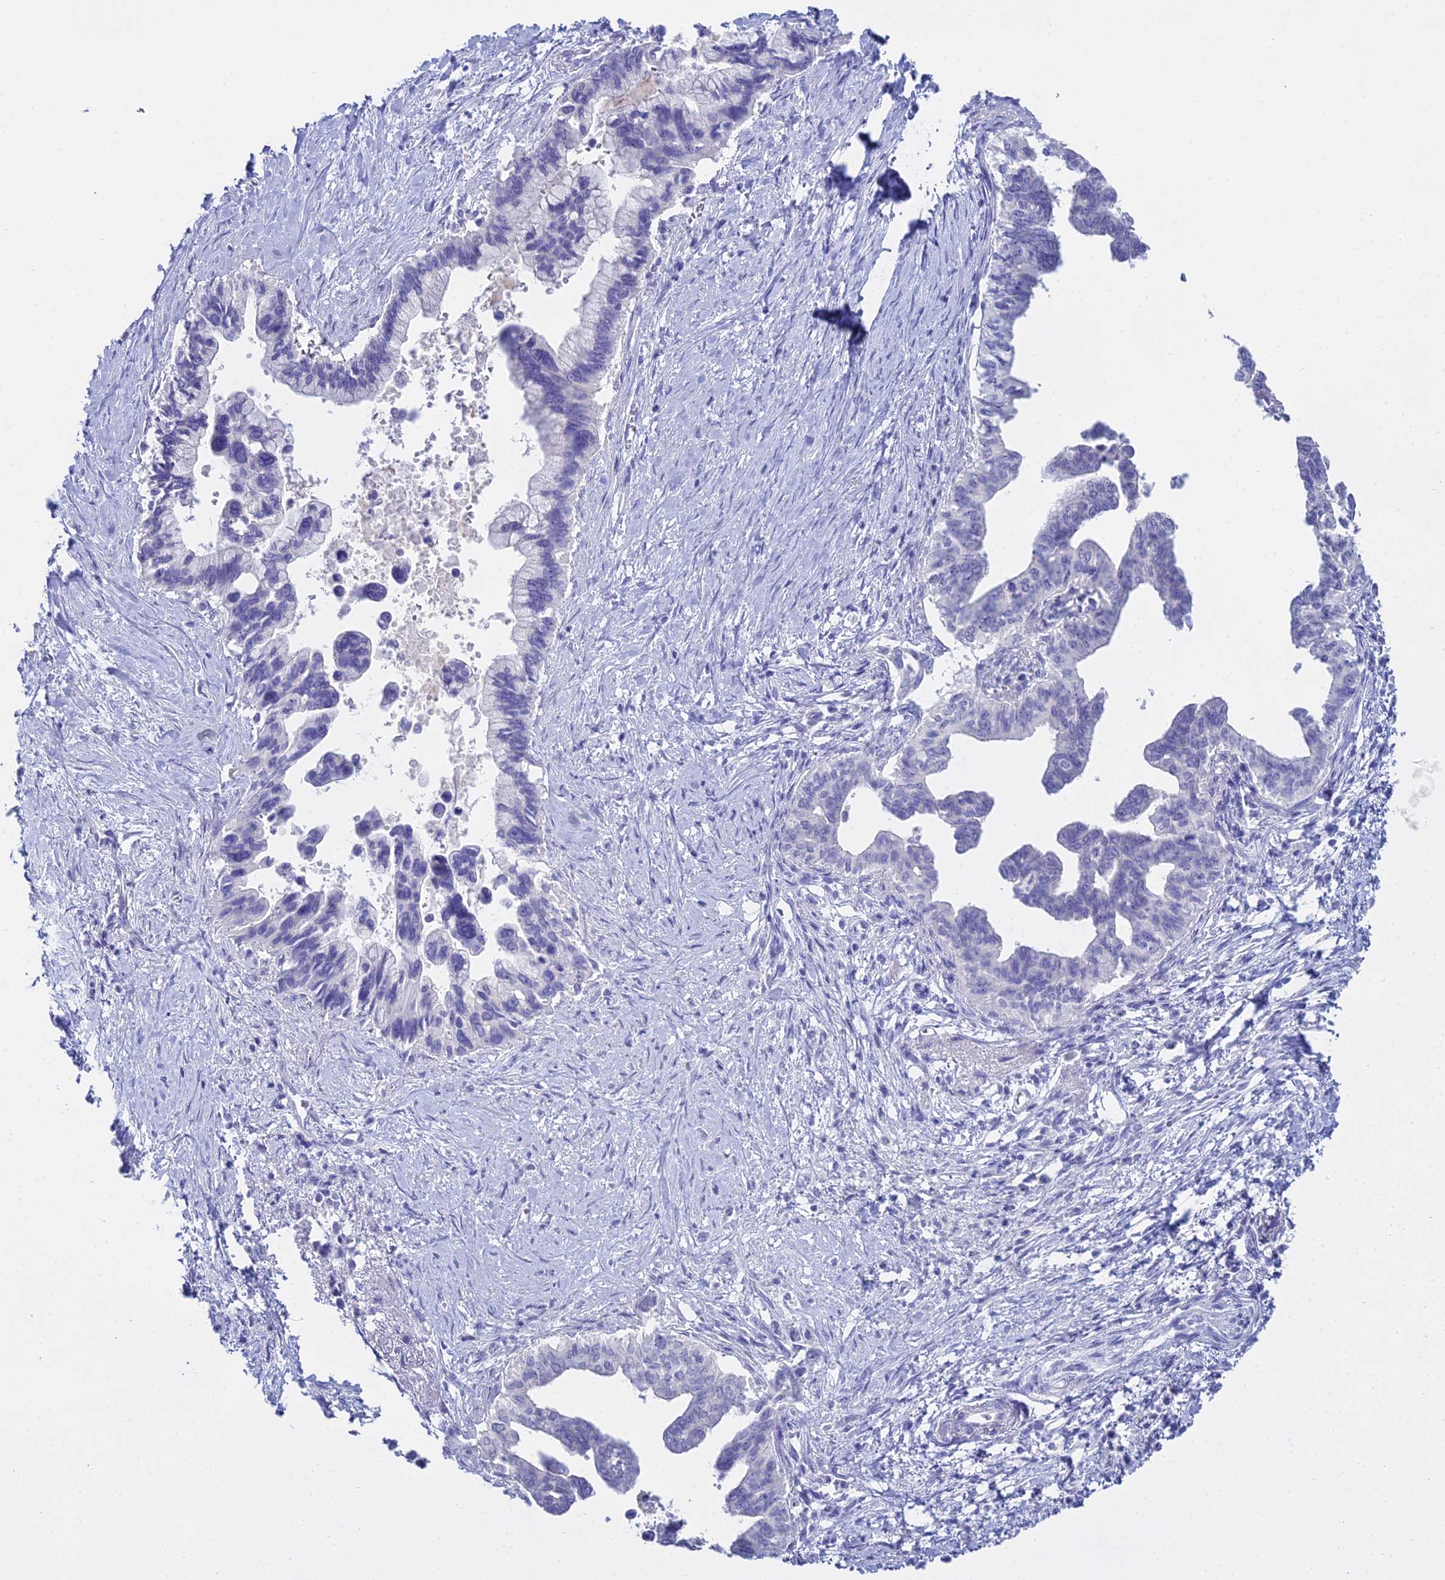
{"staining": {"intensity": "negative", "quantity": "none", "location": "none"}, "tissue": "pancreatic cancer", "cell_type": "Tumor cells", "image_type": "cancer", "snomed": [{"axis": "morphology", "description": "Adenocarcinoma, NOS"}, {"axis": "topography", "description": "Pancreas"}], "caption": "A photomicrograph of human pancreatic cancer (adenocarcinoma) is negative for staining in tumor cells.", "gene": "S100A7", "patient": {"sex": "female", "age": 83}}